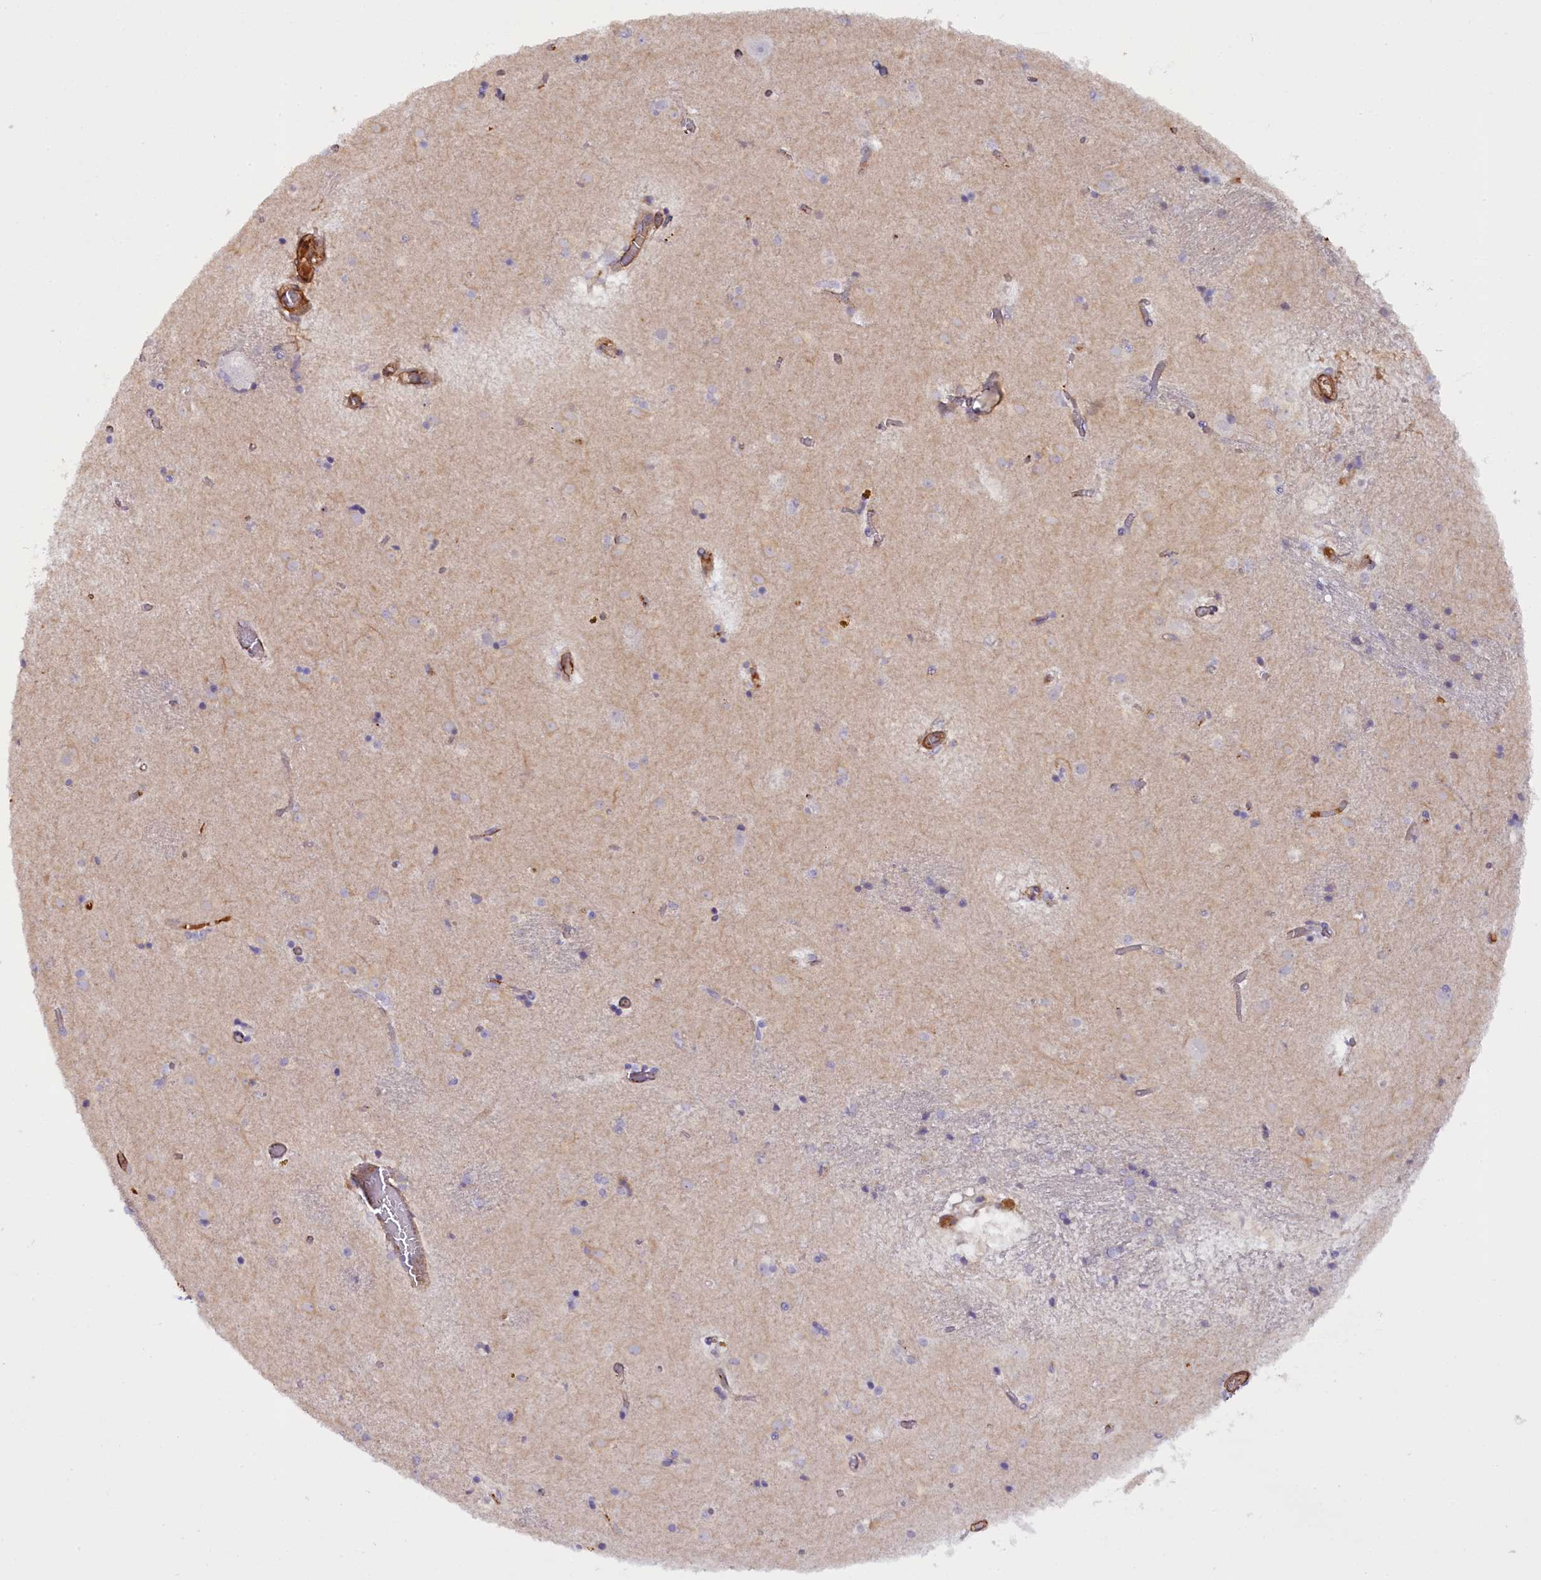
{"staining": {"intensity": "negative", "quantity": "none", "location": "none"}, "tissue": "caudate", "cell_type": "Glial cells", "image_type": "normal", "snomed": [{"axis": "morphology", "description": "Normal tissue, NOS"}, {"axis": "topography", "description": "Lateral ventricle wall"}], "caption": "Image shows no protein positivity in glial cells of unremarkable caudate.", "gene": "FUZ", "patient": {"sex": "male", "age": 70}}